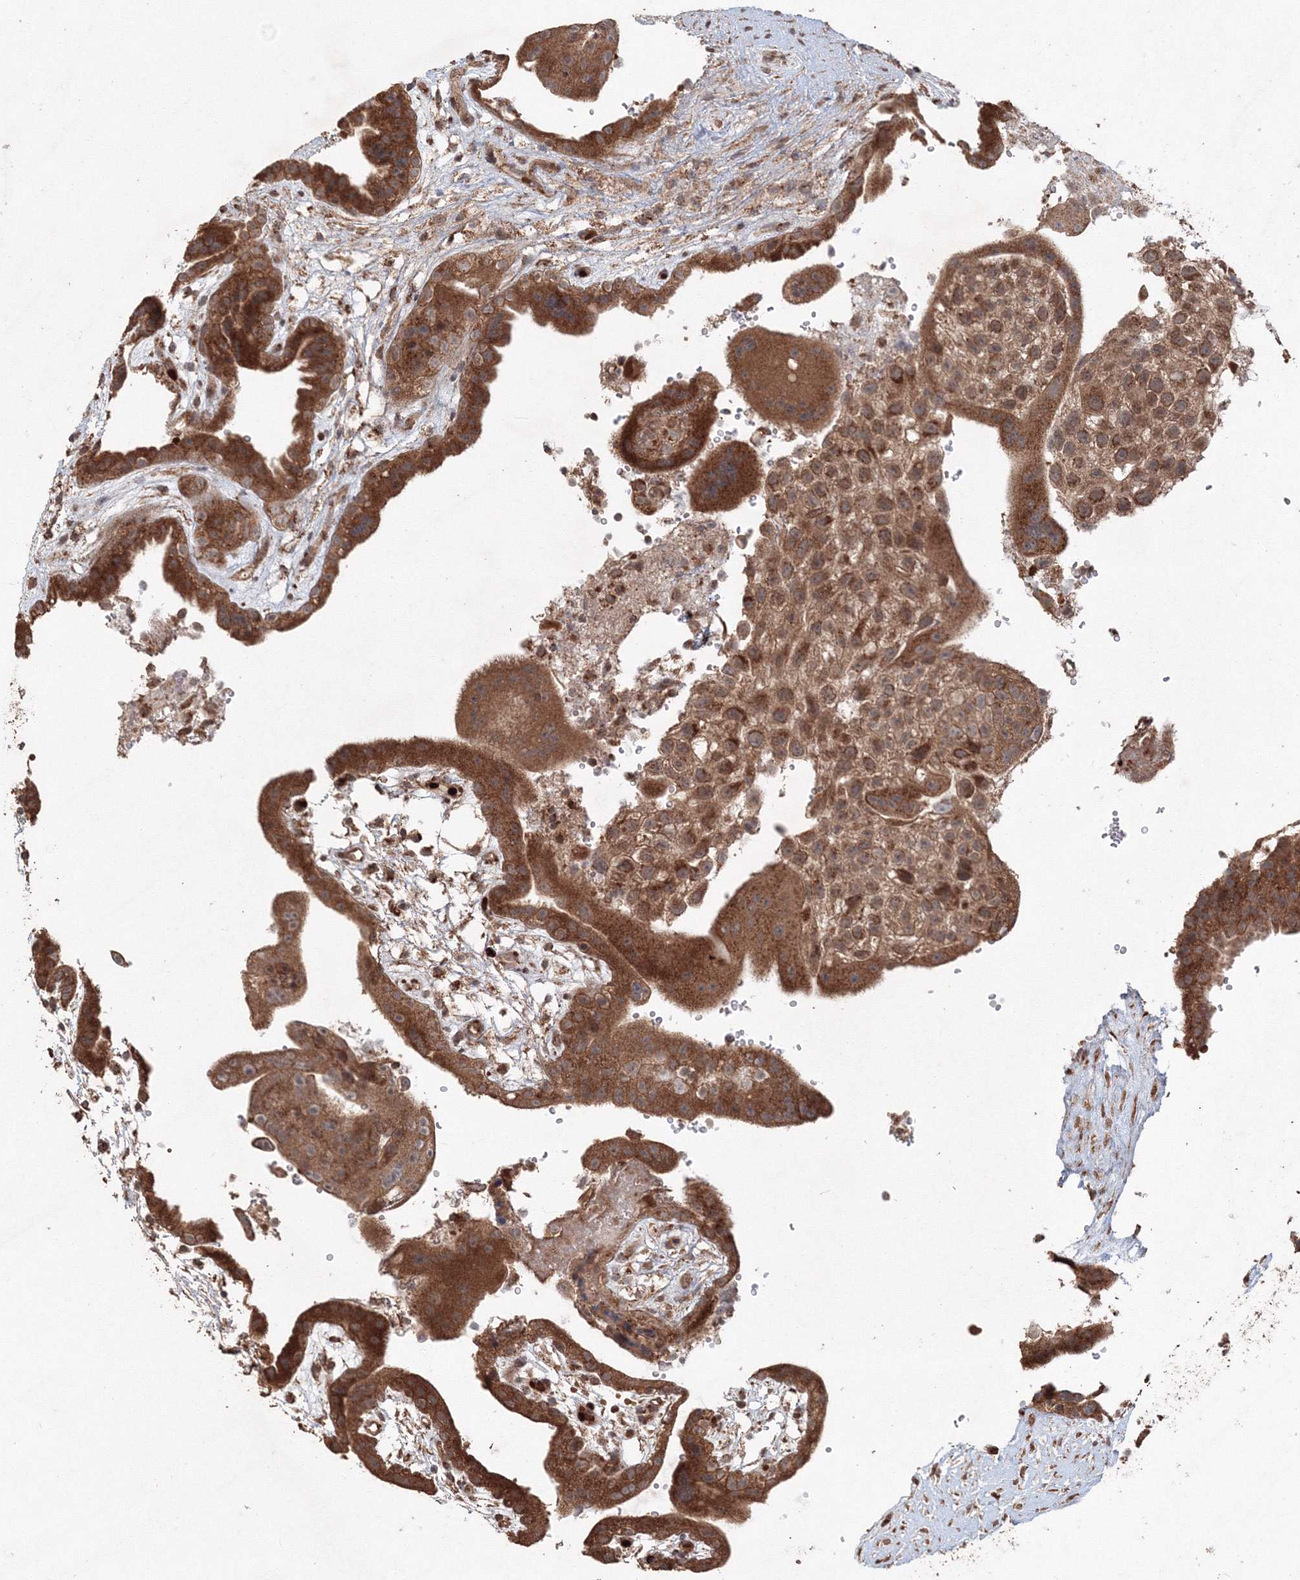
{"staining": {"intensity": "strong", "quantity": ">75%", "location": "cytoplasmic/membranous"}, "tissue": "placenta", "cell_type": "Decidual cells", "image_type": "normal", "snomed": [{"axis": "morphology", "description": "Normal tissue, NOS"}, {"axis": "topography", "description": "Placenta"}], "caption": "Decidual cells show strong cytoplasmic/membranous staining in approximately >75% of cells in normal placenta. The staining was performed using DAB, with brown indicating positive protein expression. Nuclei are stained blue with hematoxylin.", "gene": "ANAPC16", "patient": {"sex": "female", "age": 18}}